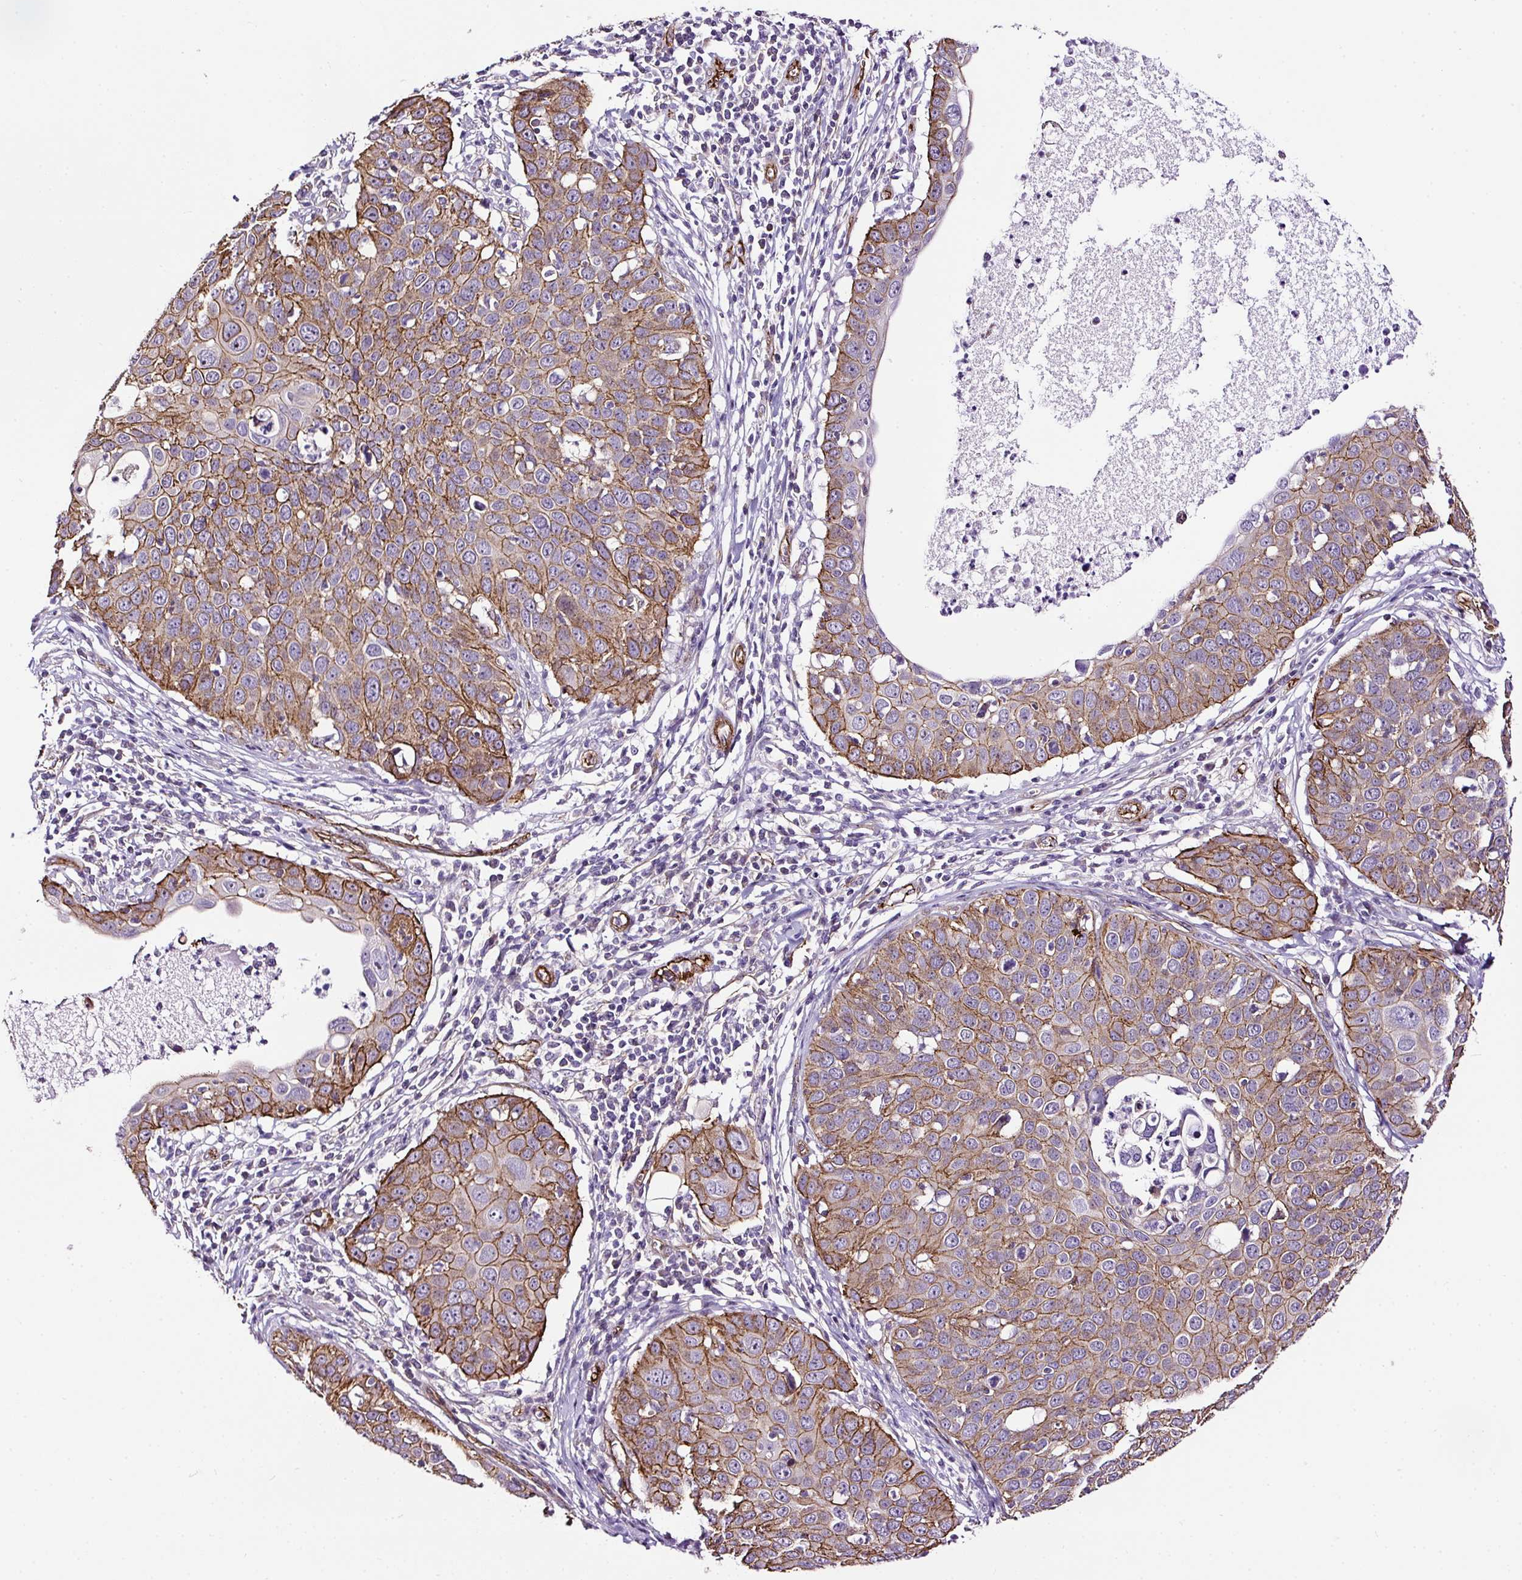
{"staining": {"intensity": "strong", "quantity": ">75%", "location": "cytoplasmic/membranous"}, "tissue": "cervical cancer", "cell_type": "Tumor cells", "image_type": "cancer", "snomed": [{"axis": "morphology", "description": "Squamous cell carcinoma, NOS"}, {"axis": "topography", "description": "Cervix"}], "caption": "Immunohistochemistry (IHC) (DAB (3,3'-diaminobenzidine)) staining of human cervical cancer (squamous cell carcinoma) shows strong cytoplasmic/membranous protein staining in about >75% of tumor cells.", "gene": "MAGEB16", "patient": {"sex": "female", "age": 36}}